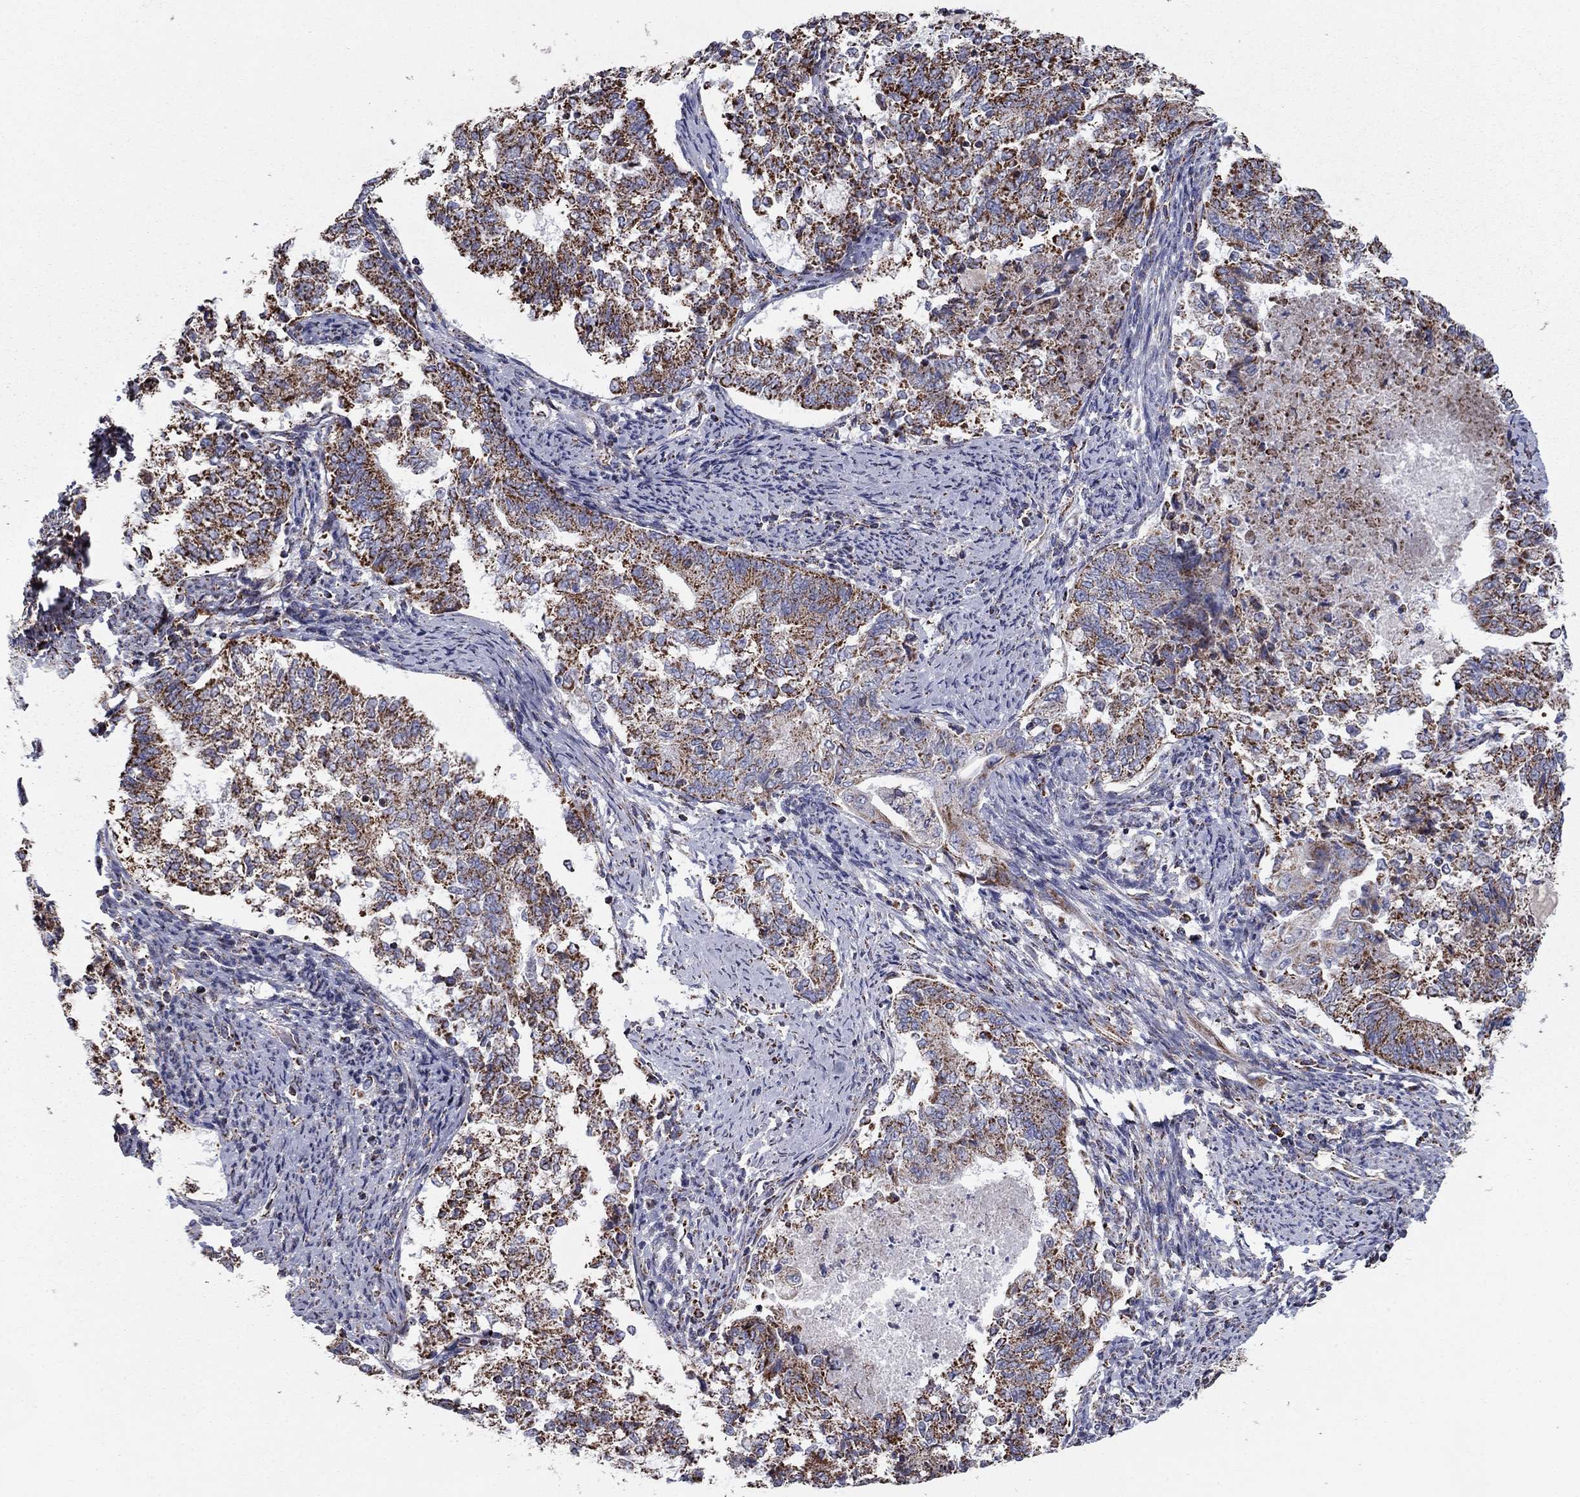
{"staining": {"intensity": "strong", "quantity": "25%-75%", "location": "cytoplasmic/membranous"}, "tissue": "endometrial cancer", "cell_type": "Tumor cells", "image_type": "cancer", "snomed": [{"axis": "morphology", "description": "Adenocarcinoma, NOS"}, {"axis": "topography", "description": "Endometrium"}], "caption": "This is a photomicrograph of immunohistochemistry staining of endometrial adenocarcinoma, which shows strong staining in the cytoplasmic/membranous of tumor cells.", "gene": "NDUFV1", "patient": {"sex": "female", "age": 65}}